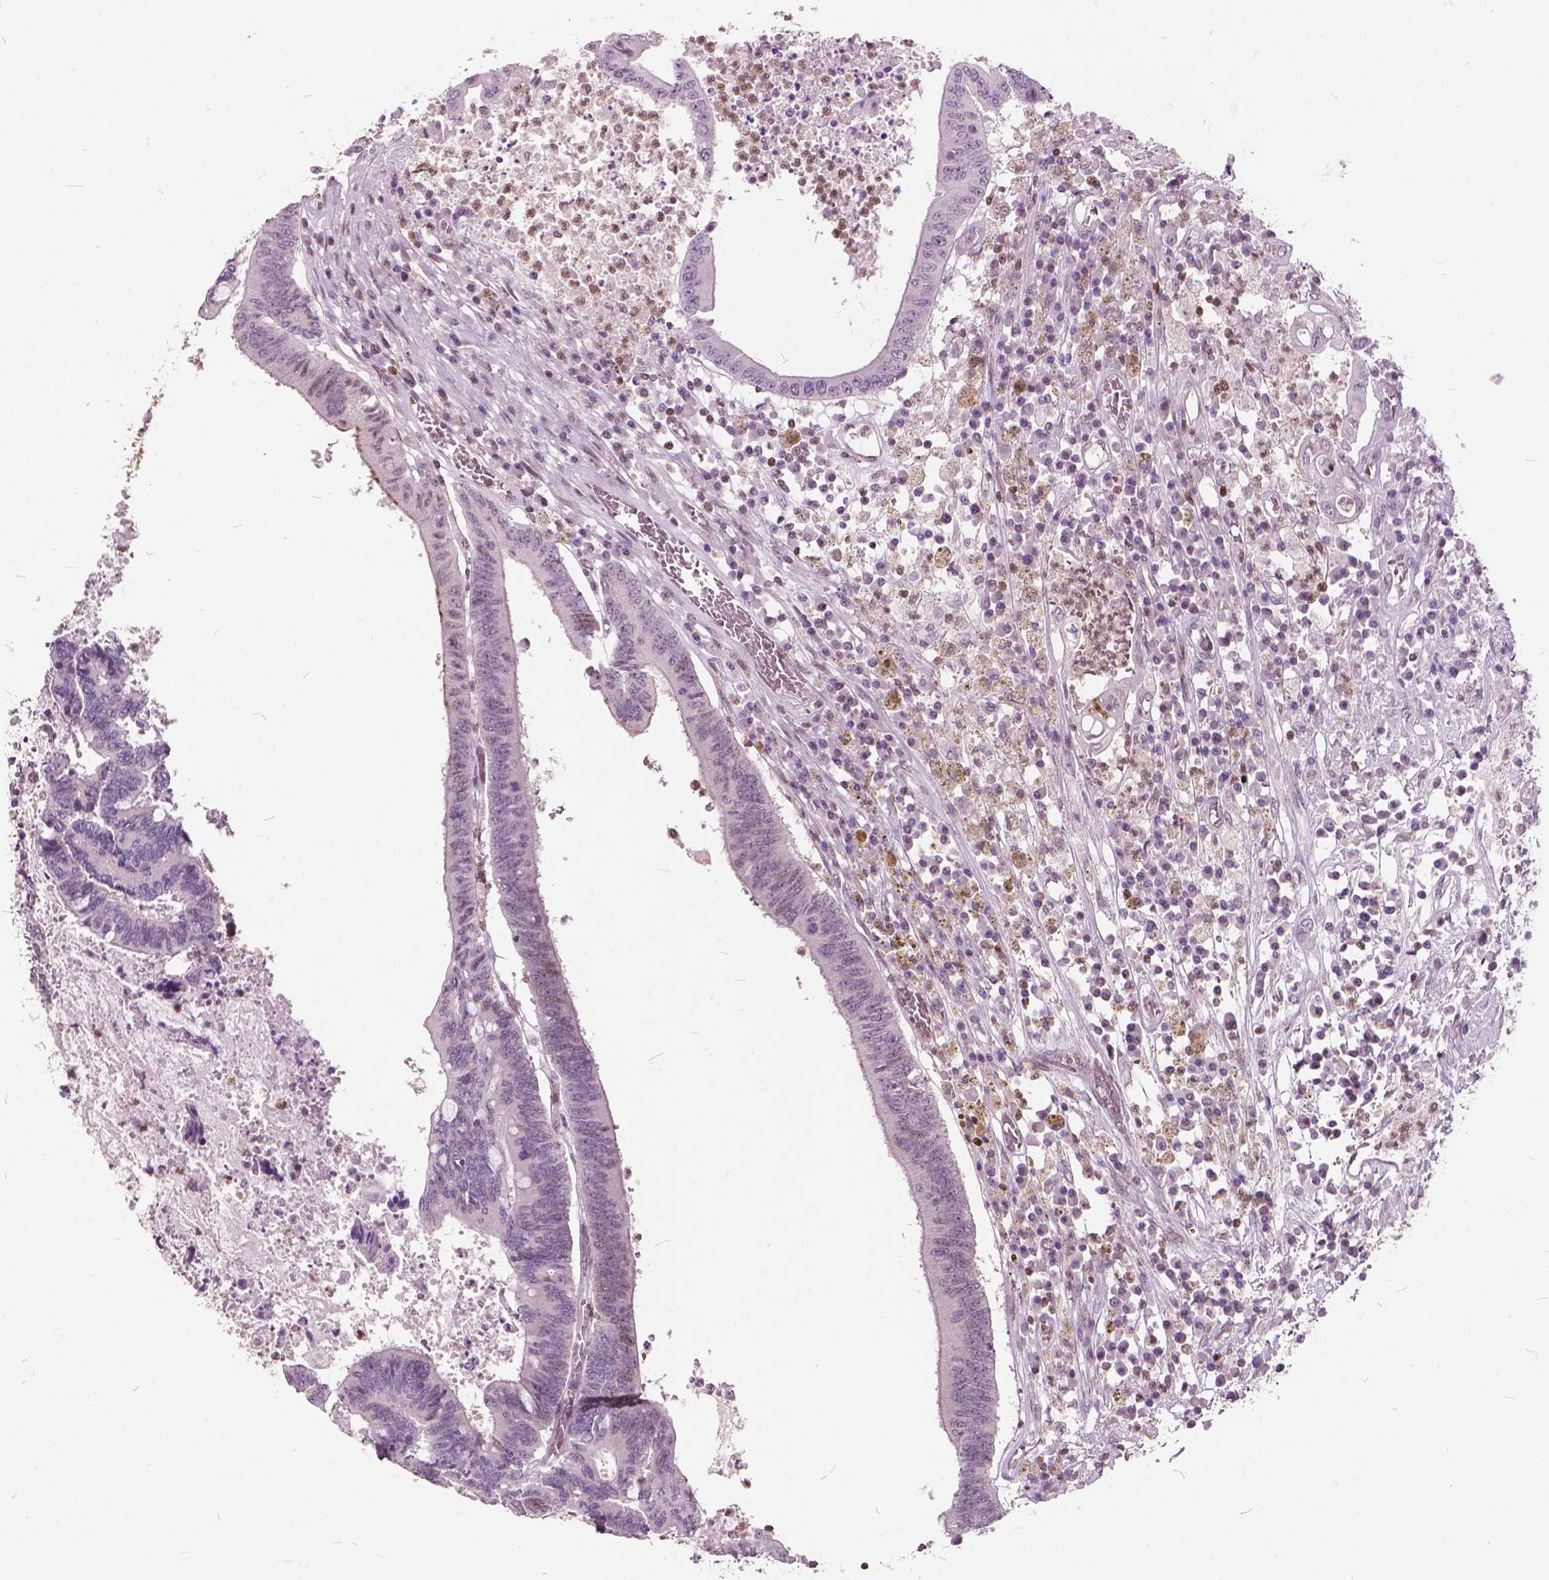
{"staining": {"intensity": "negative", "quantity": "none", "location": "none"}, "tissue": "colorectal cancer", "cell_type": "Tumor cells", "image_type": "cancer", "snomed": [{"axis": "morphology", "description": "Adenocarcinoma, NOS"}, {"axis": "topography", "description": "Rectum"}], "caption": "Colorectal cancer stained for a protein using IHC reveals no expression tumor cells.", "gene": "STAT5B", "patient": {"sex": "male", "age": 54}}